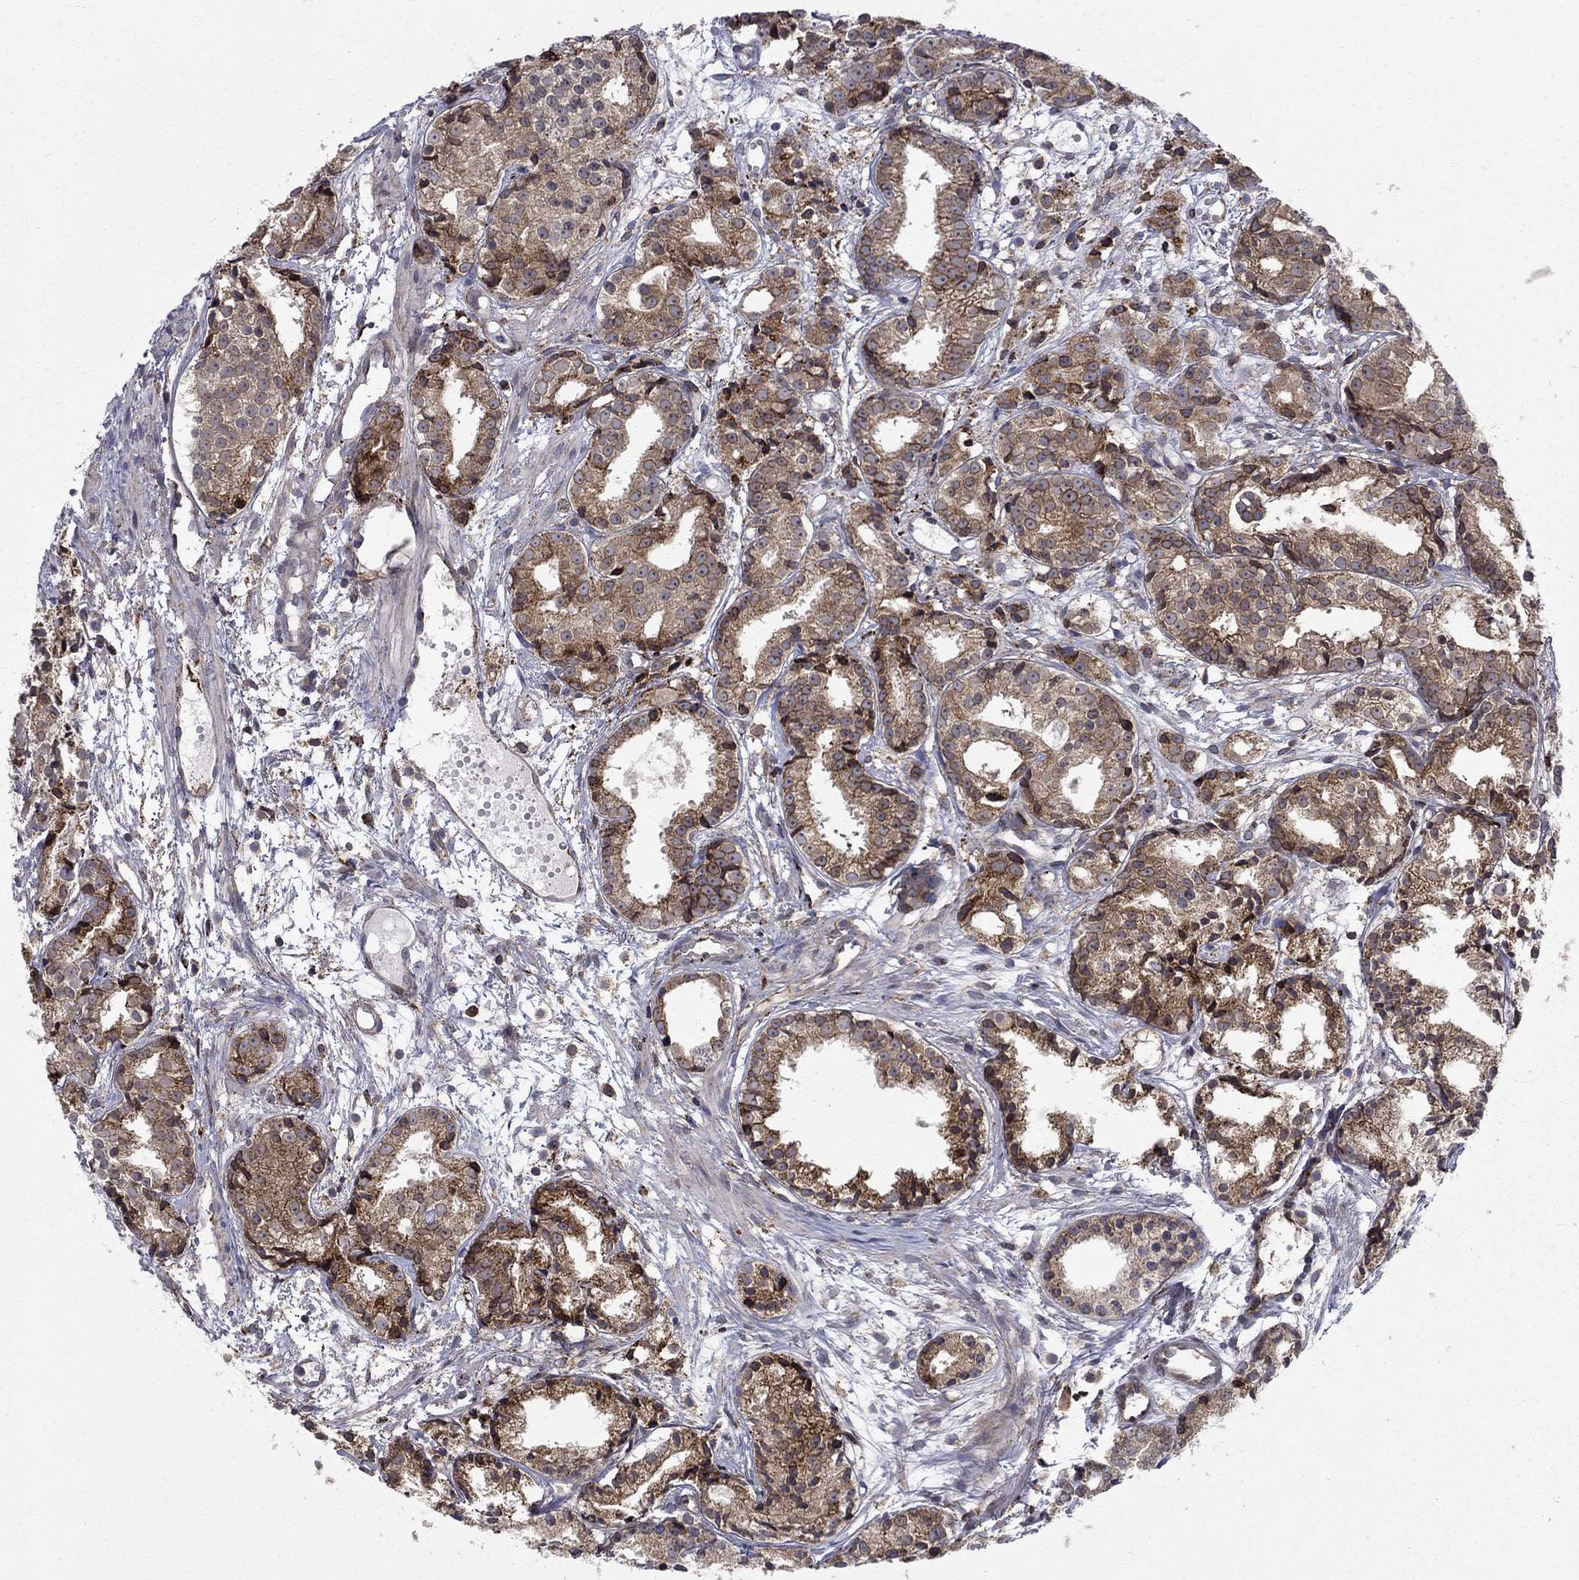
{"staining": {"intensity": "moderate", "quantity": "25%-75%", "location": "cytoplasmic/membranous"}, "tissue": "prostate cancer", "cell_type": "Tumor cells", "image_type": "cancer", "snomed": [{"axis": "morphology", "description": "Adenocarcinoma, Medium grade"}, {"axis": "topography", "description": "Prostate"}], "caption": "Prostate cancer (adenocarcinoma (medium-grade)) stained with DAB IHC demonstrates medium levels of moderate cytoplasmic/membranous expression in approximately 25%-75% of tumor cells.", "gene": "CAB39L", "patient": {"sex": "male", "age": 74}}